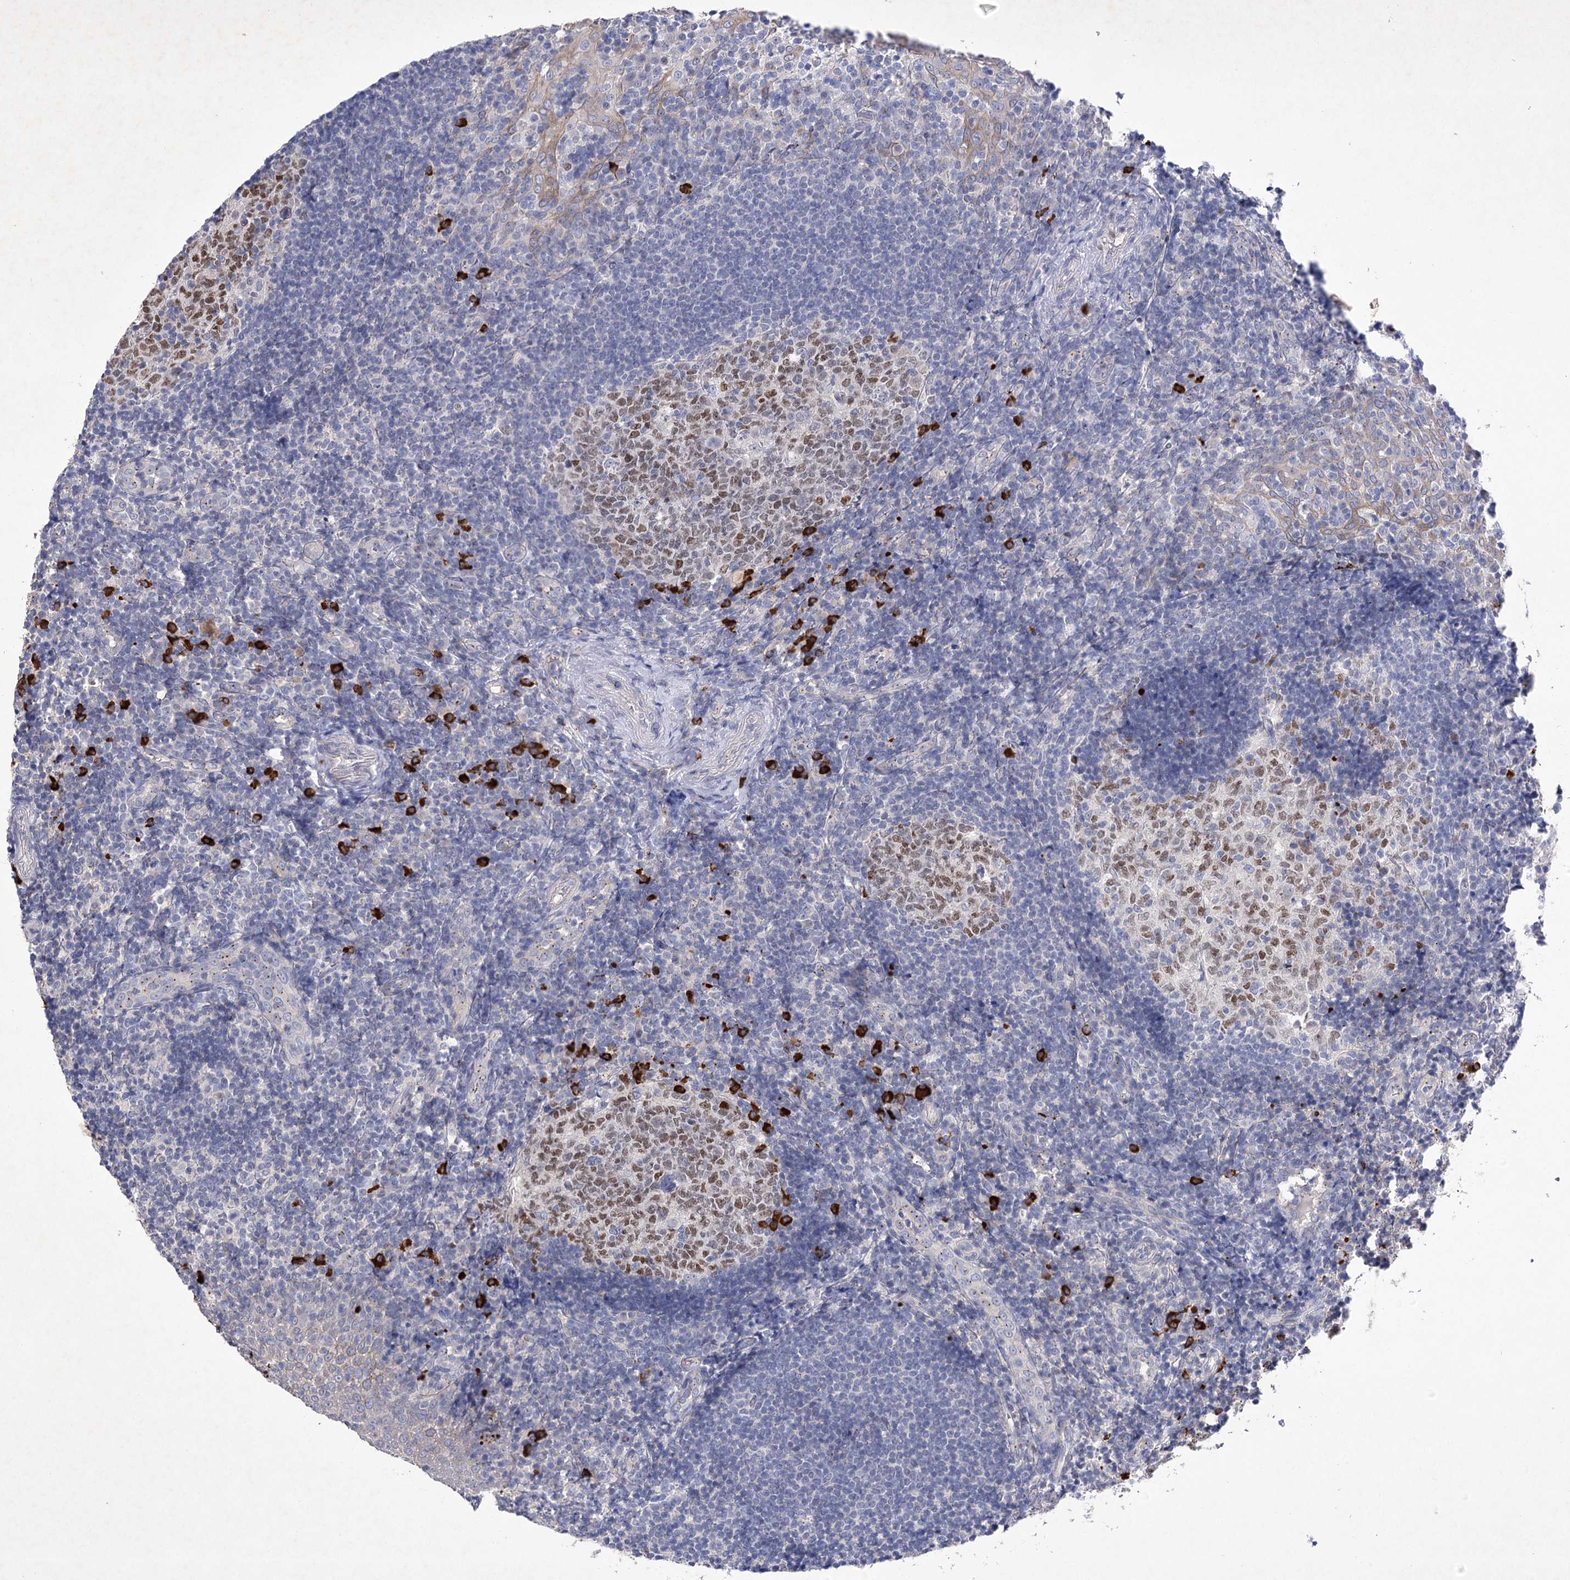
{"staining": {"intensity": "moderate", "quantity": "25%-75%", "location": "nuclear"}, "tissue": "tonsil", "cell_type": "Germinal center cells", "image_type": "normal", "snomed": [{"axis": "morphology", "description": "Normal tissue, NOS"}, {"axis": "topography", "description": "Tonsil"}], "caption": "This histopathology image displays benign tonsil stained with IHC to label a protein in brown. The nuclear of germinal center cells show moderate positivity for the protein. Nuclei are counter-stained blue.", "gene": "COX15", "patient": {"sex": "female", "age": 40}}